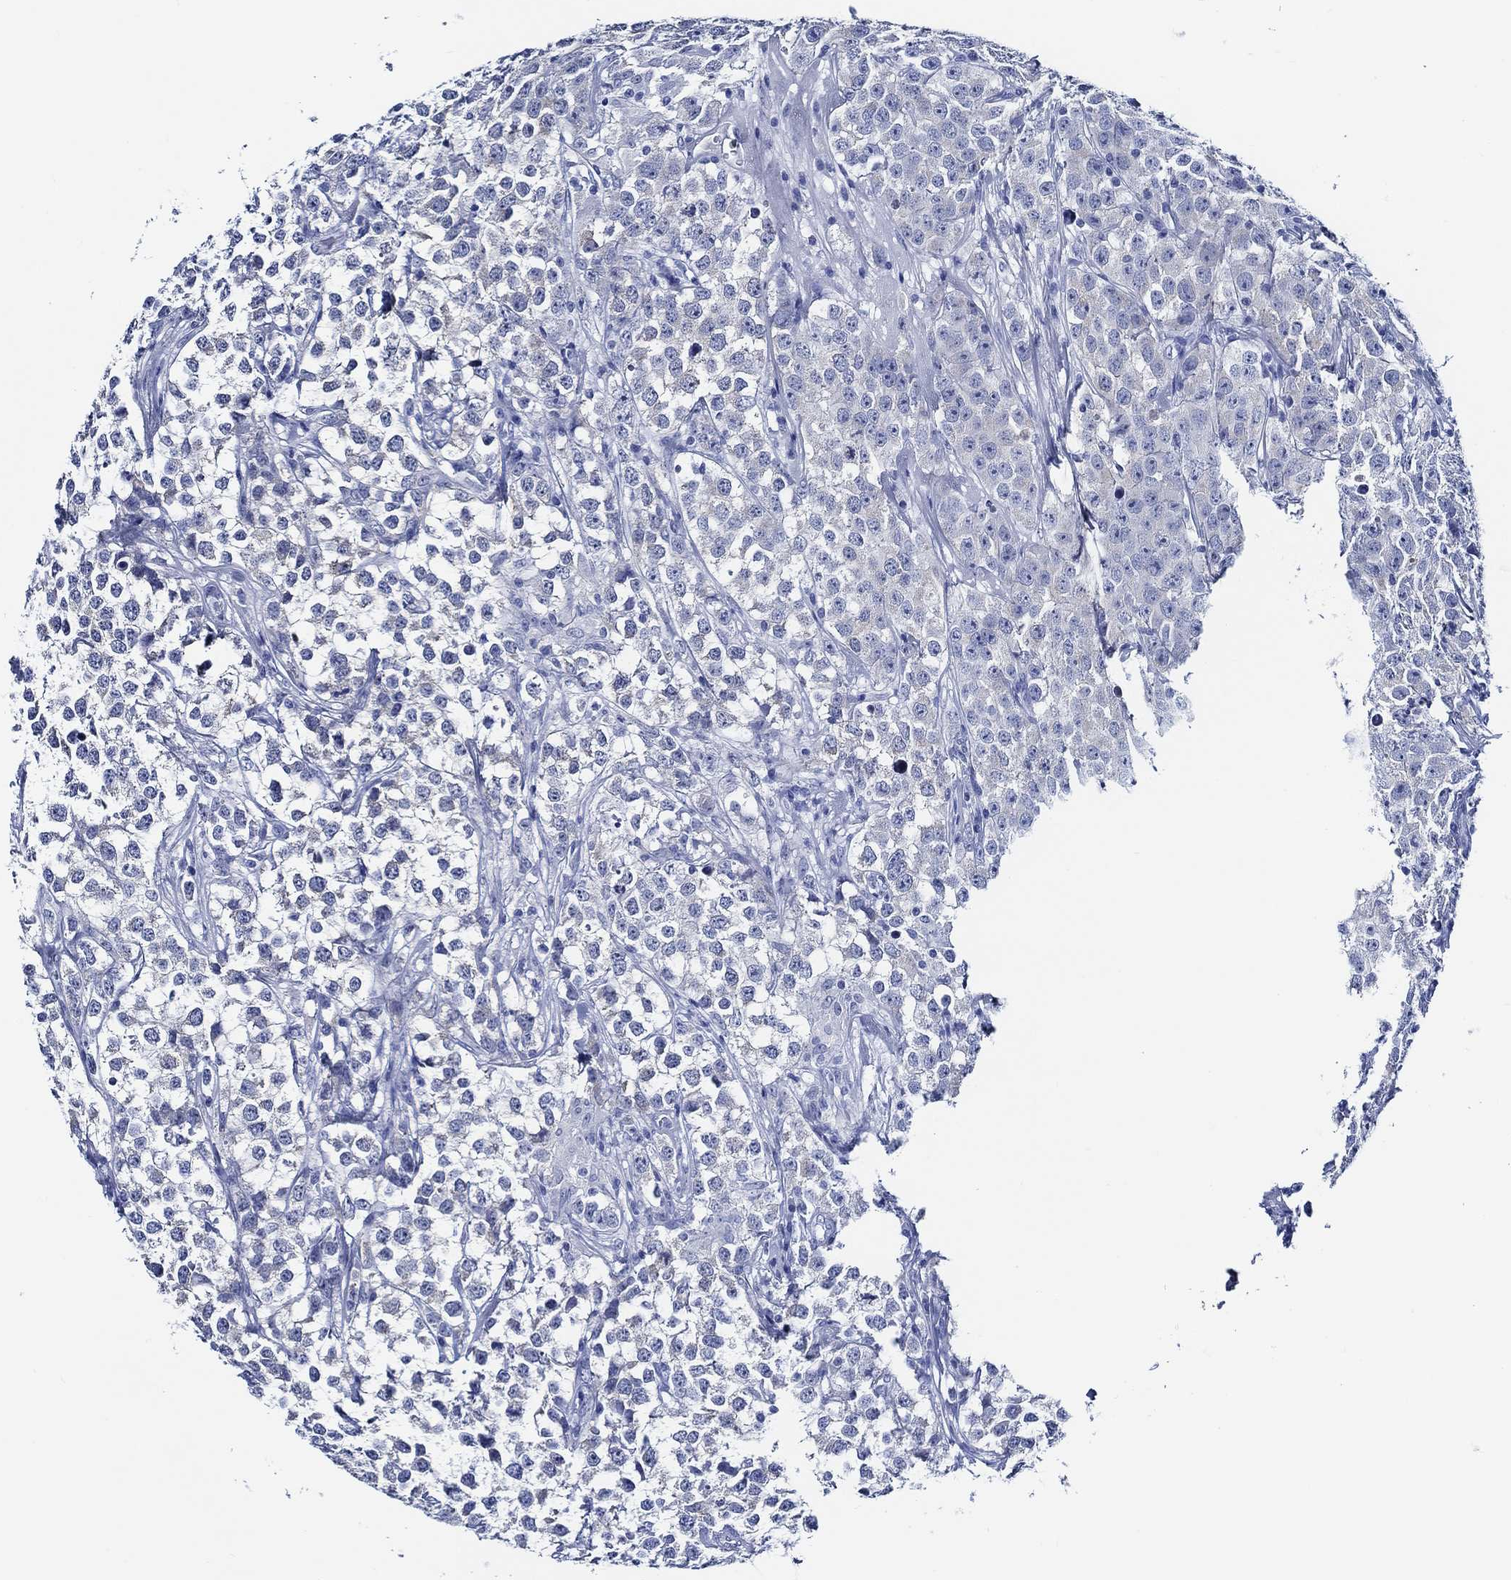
{"staining": {"intensity": "negative", "quantity": "none", "location": "none"}, "tissue": "testis cancer", "cell_type": "Tumor cells", "image_type": "cancer", "snomed": [{"axis": "morphology", "description": "Seminoma, NOS"}, {"axis": "topography", "description": "Testis"}], "caption": "Immunohistochemical staining of human testis seminoma exhibits no significant staining in tumor cells.", "gene": "WDR62", "patient": {"sex": "male", "age": 59}}